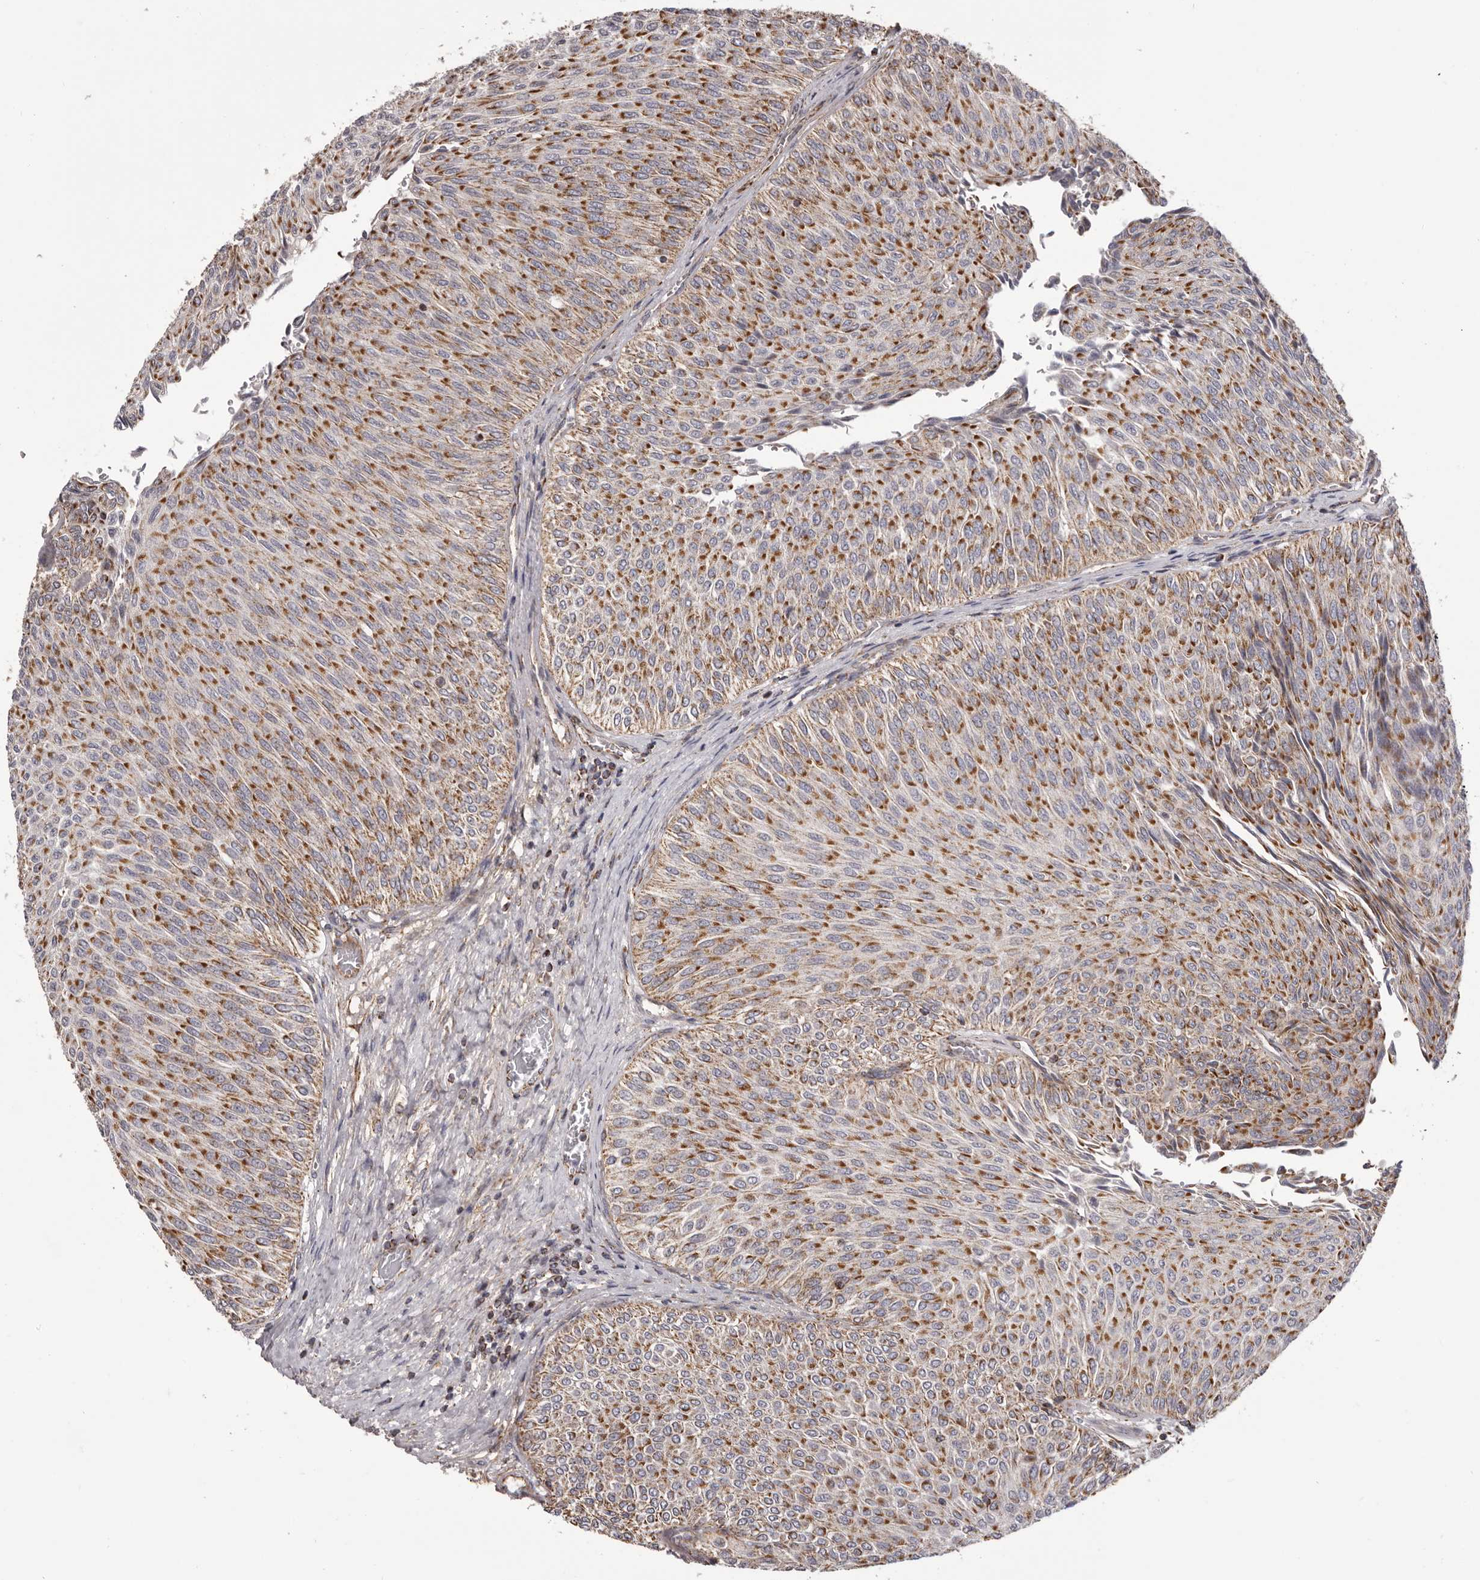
{"staining": {"intensity": "strong", "quantity": ">75%", "location": "cytoplasmic/membranous"}, "tissue": "urothelial cancer", "cell_type": "Tumor cells", "image_type": "cancer", "snomed": [{"axis": "morphology", "description": "Urothelial carcinoma, Low grade"}, {"axis": "topography", "description": "Urinary bladder"}], "caption": "Brown immunohistochemical staining in human urothelial cancer reveals strong cytoplasmic/membranous positivity in approximately >75% of tumor cells.", "gene": "CHRM2", "patient": {"sex": "male", "age": 78}}